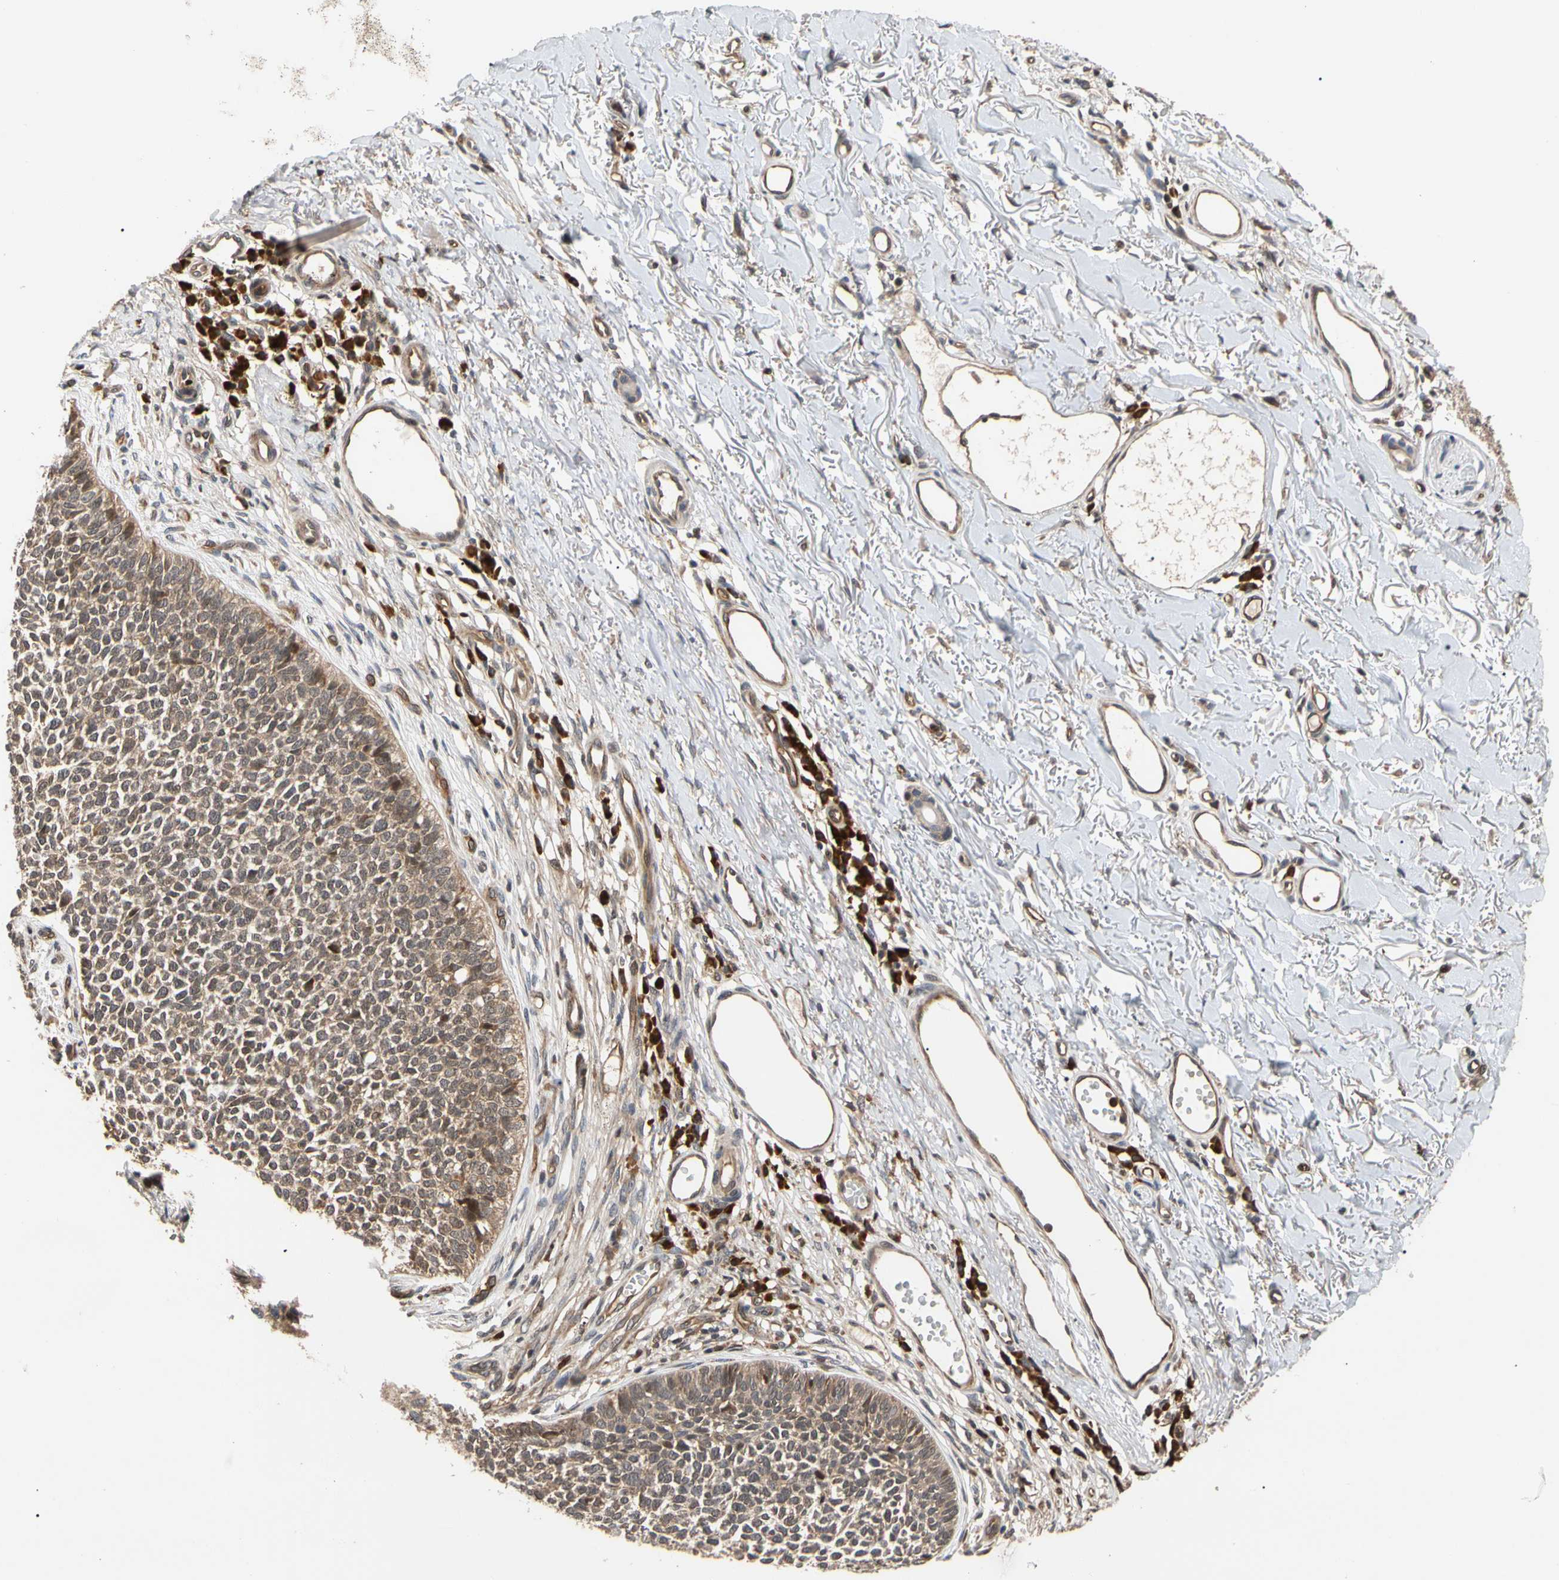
{"staining": {"intensity": "weak", "quantity": ">75%", "location": "cytoplasmic/membranous"}, "tissue": "skin cancer", "cell_type": "Tumor cells", "image_type": "cancer", "snomed": [{"axis": "morphology", "description": "Basal cell carcinoma"}, {"axis": "topography", "description": "Skin"}], "caption": "The histopathology image reveals a brown stain indicating the presence of a protein in the cytoplasmic/membranous of tumor cells in skin basal cell carcinoma. The staining is performed using DAB (3,3'-diaminobenzidine) brown chromogen to label protein expression. The nuclei are counter-stained blue using hematoxylin.", "gene": "CYTIP", "patient": {"sex": "female", "age": 84}}